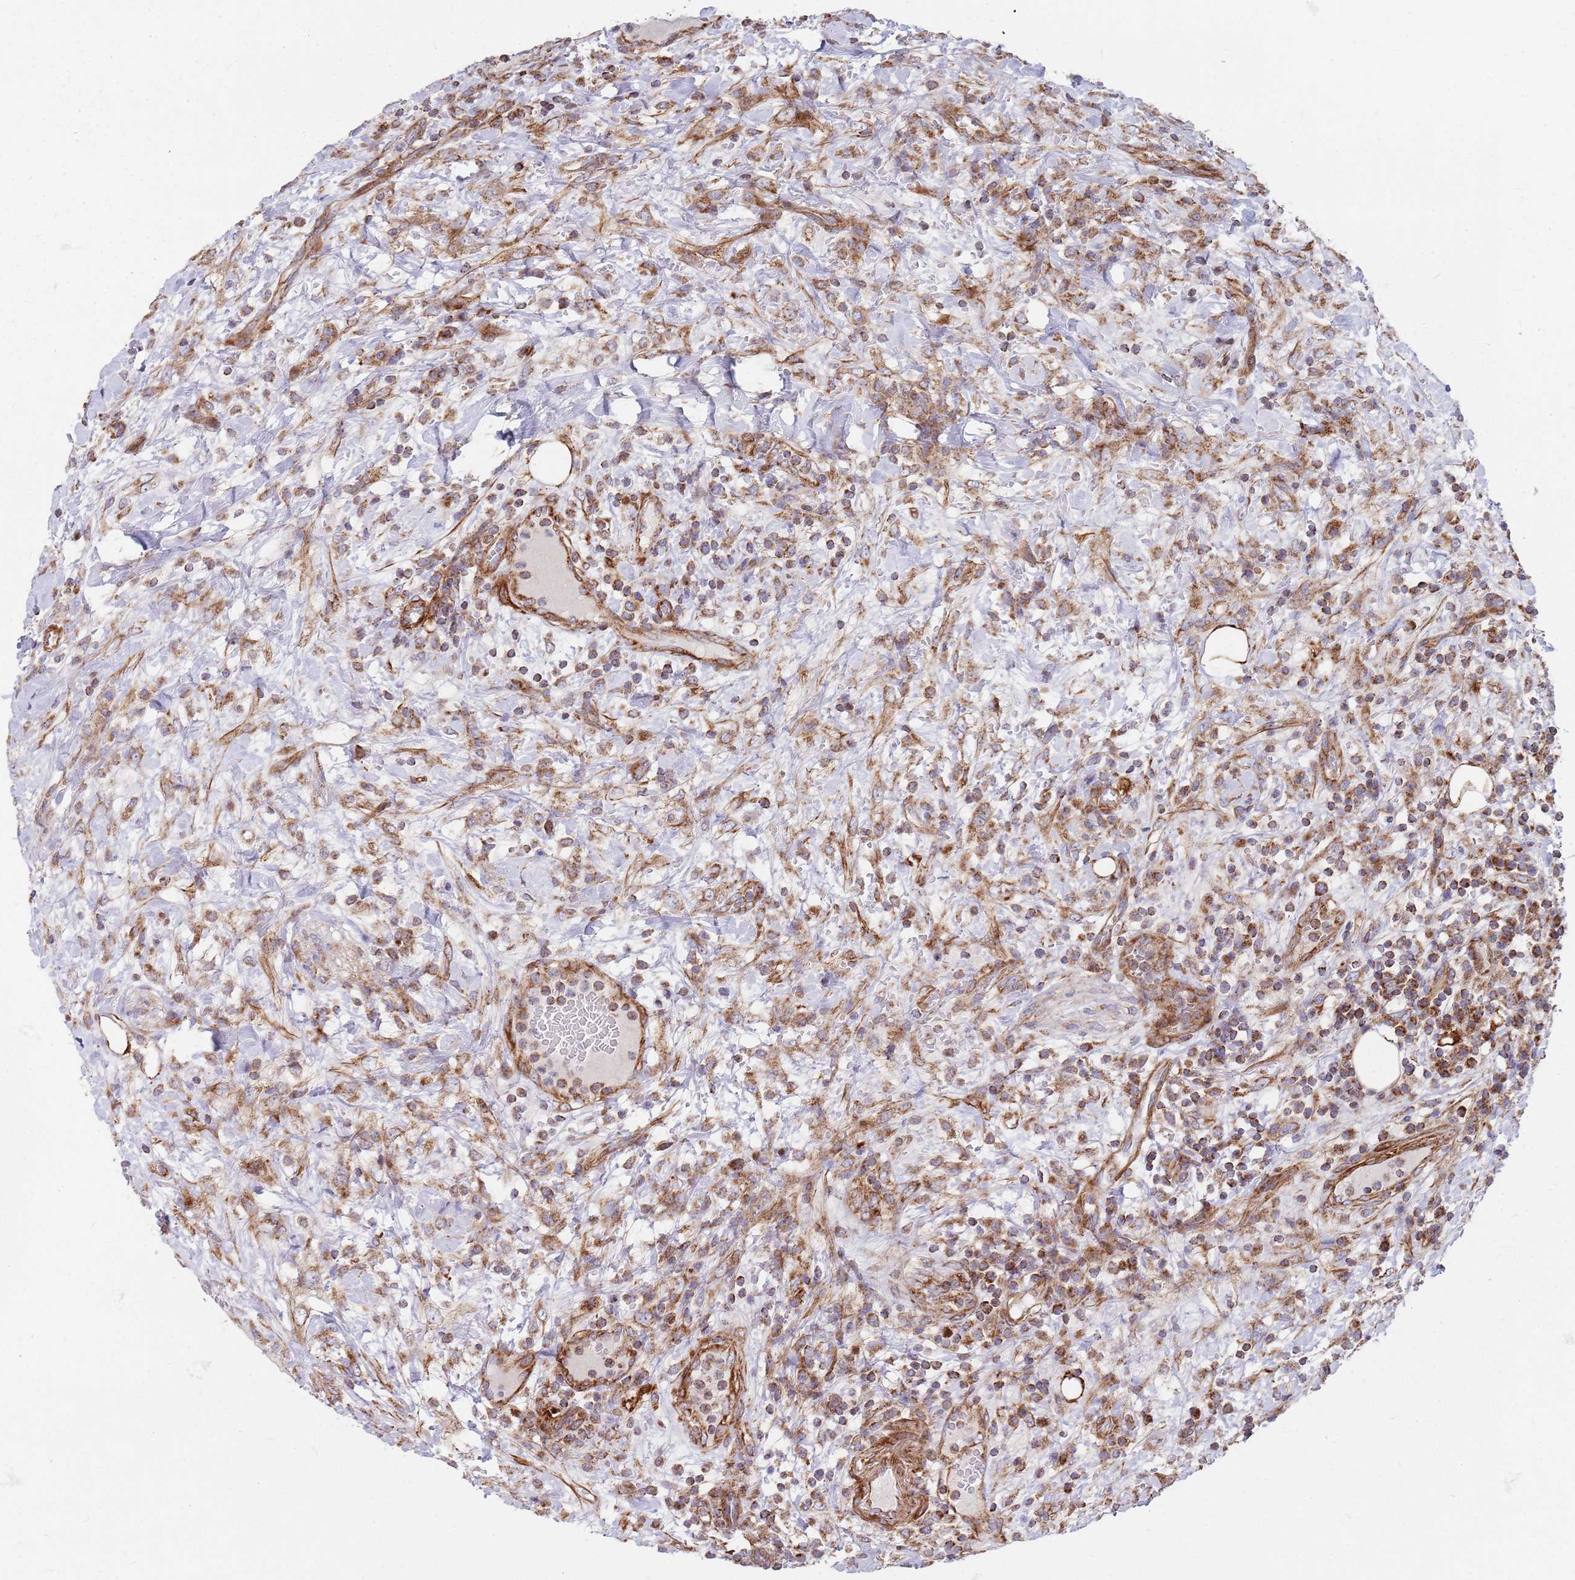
{"staining": {"intensity": "strong", "quantity": ">75%", "location": "cytoplasmic/membranous"}, "tissue": "lymphoma", "cell_type": "Tumor cells", "image_type": "cancer", "snomed": [{"axis": "morphology", "description": "Malignant lymphoma, non-Hodgkin's type, High grade"}, {"axis": "topography", "description": "Colon"}], "caption": "This micrograph displays IHC staining of lymphoma, with high strong cytoplasmic/membranous positivity in approximately >75% of tumor cells.", "gene": "WDFY3", "patient": {"sex": "female", "age": 53}}